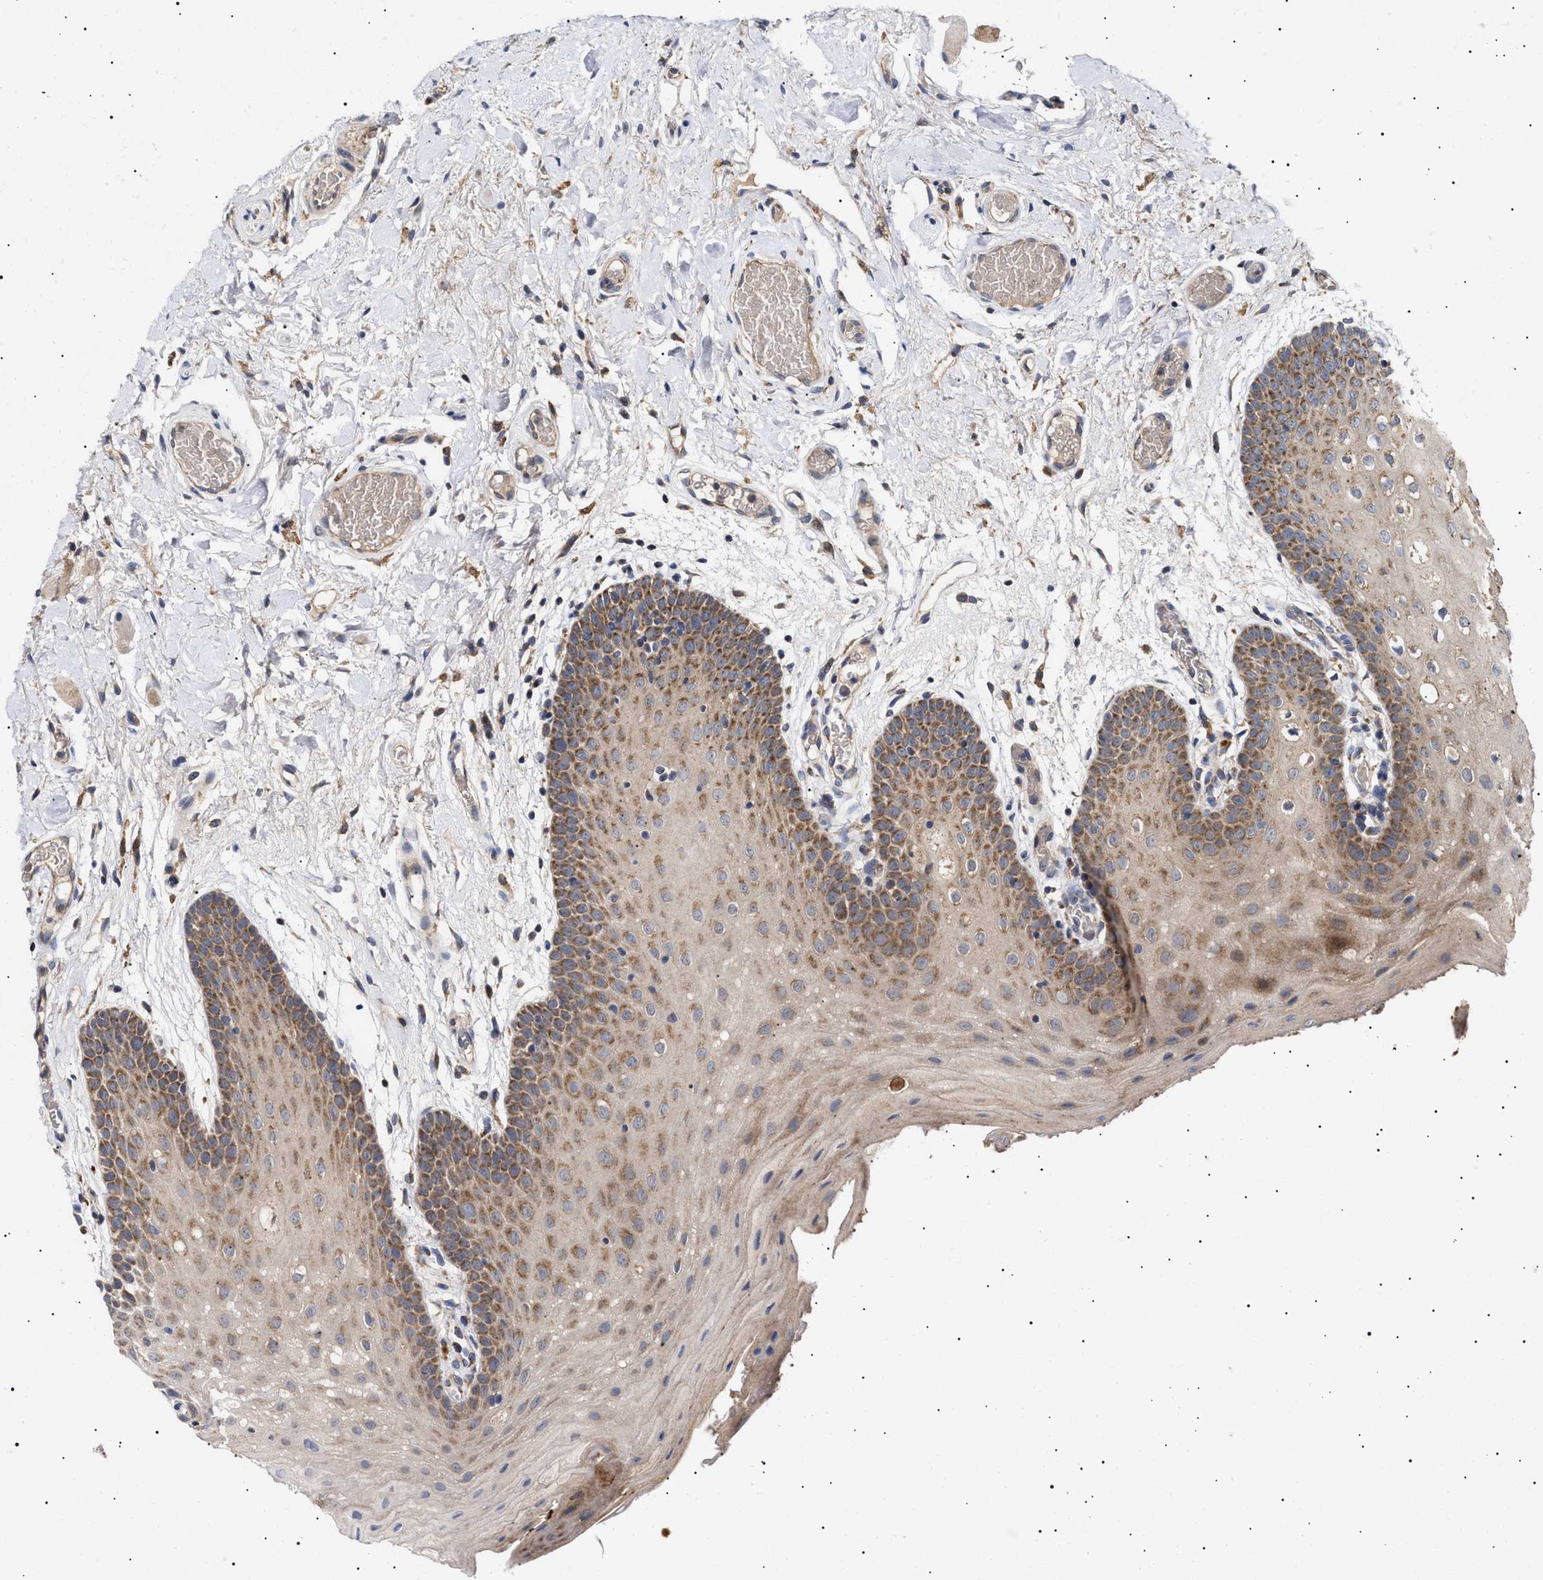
{"staining": {"intensity": "moderate", "quantity": ">75%", "location": "cytoplasmic/membranous"}, "tissue": "oral mucosa", "cell_type": "Squamous epithelial cells", "image_type": "normal", "snomed": [{"axis": "morphology", "description": "Normal tissue, NOS"}, {"axis": "morphology", "description": "Squamous cell carcinoma, NOS"}, {"axis": "topography", "description": "Oral tissue"}, {"axis": "topography", "description": "Head-Neck"}], "caption": "Protein expression analysis of unremarkable human oral mucosa reveals moderate cytoplasmic/membranous staining in about >75% of squamous epithelial cells.", "gene": "MRPL10", "patient": {"sex": "male", "age": 71}}